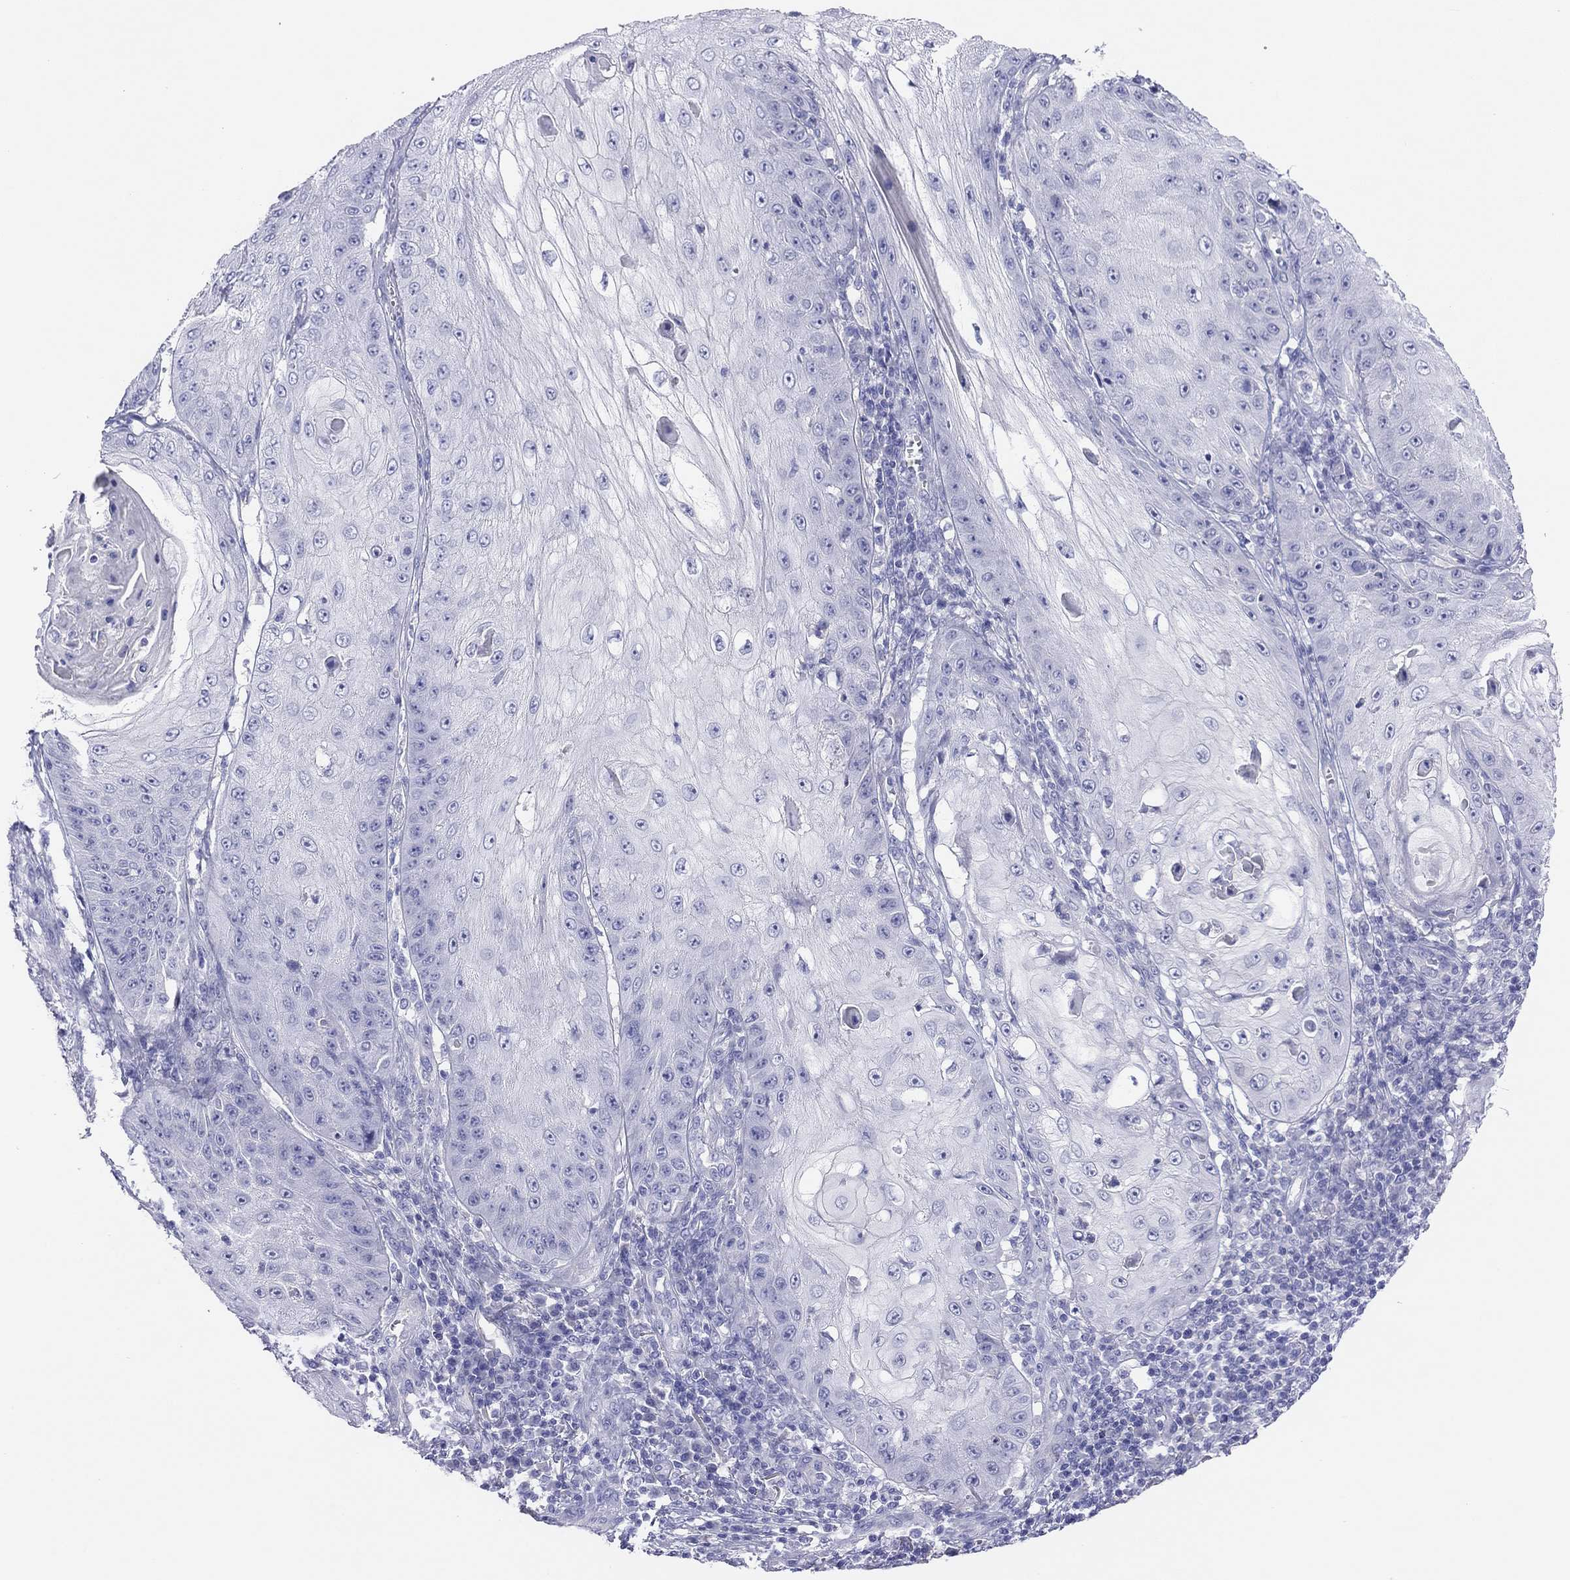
{"staining": {"intensity": "negative", "quantity": "none", "location": "none"}, "tissue": "skin cancer", "cell_type": "Tumor cells", "image_type": "cancer", "snomed": [{"axis": "morphology", "description": "Squamous cell carcinoma, NOS"}, {"axis": "topography", "description": "Skin"}], "caption": "Tumor cells show no significant expression in skin squamous cell carcinoma.", "gene": "MGAT4C", "patient": {"sex": "male", "age": 70}}